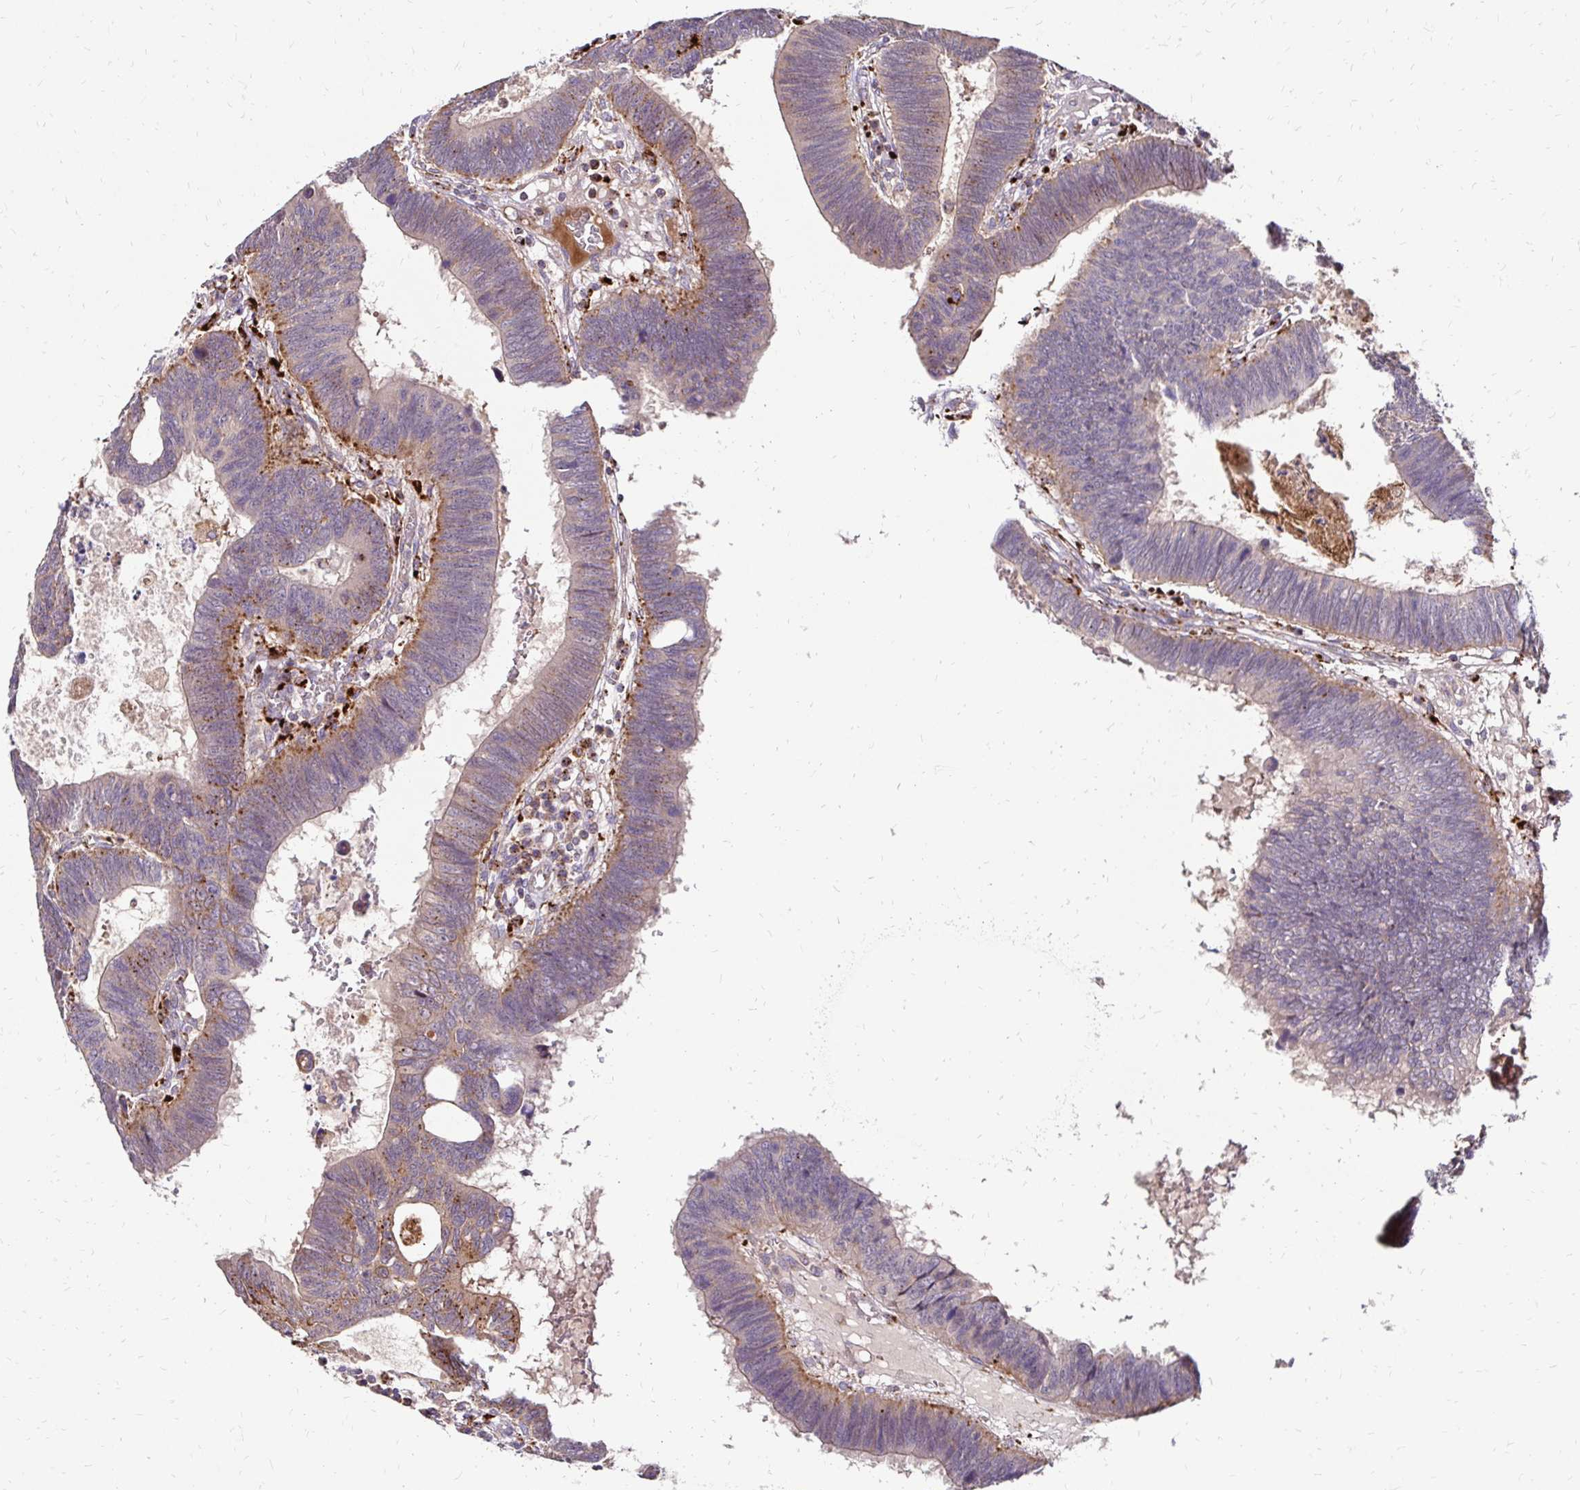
{"staining": {"intensity": "weak", "quantity": "25%-75%", "location": "cytoplasmic/membranous"}, "tissue": "colorectal cancer", "cell_type": "Tumor cells", "image_type": "cancer", "snomed": [{"axis": "morphology", "description": "Adenocarcinoma, NOS"}, {"axis": "topography", "description": "Colon"}], "caption": "Adenocarcinoma (colorectal) stained with a protein marker shows weak staining in tumor cells.", "gene": "IDUA", "patient": {"sex": "male", "age": 62}}